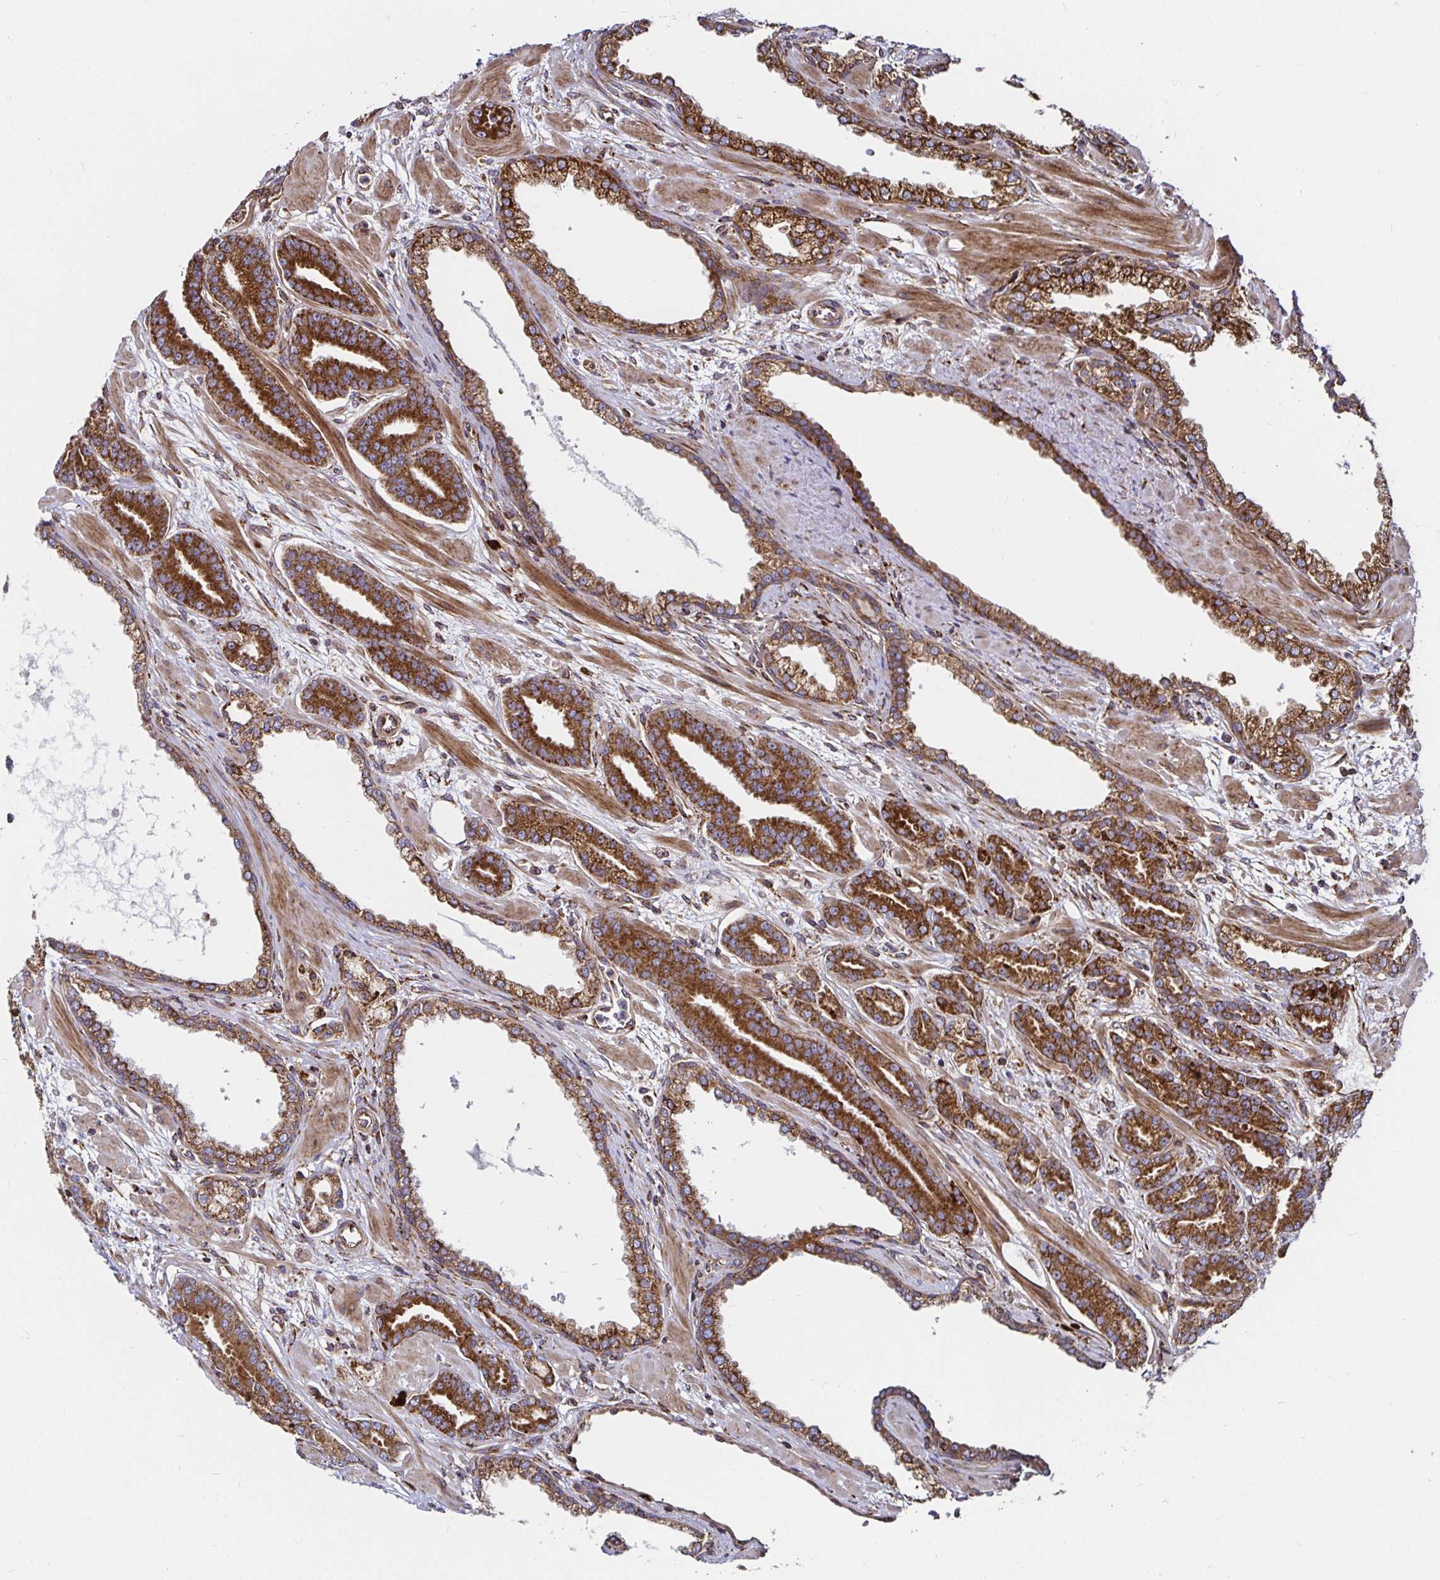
{"staining": {"intensity": "strong", "quantity": ">75%", "location": "cytoplasmic/membranous"}, "tissue": "prostate cancer", "cell_type": "Tumor cells", "image_type": "cancer", "snomed": [{"axis": "morphology", "description": "Adenocarcinoma, High grade"}, {"axis": "topography", "description": "Prostate"}], "caption": "Strong cytoplasmic/membranous staining for a protein is appreciated in approximately >75% of tumor cells of prostate cancer using IHC.", "gene": "SMYD3", "patient": {"sex": "male", "age": 60}}